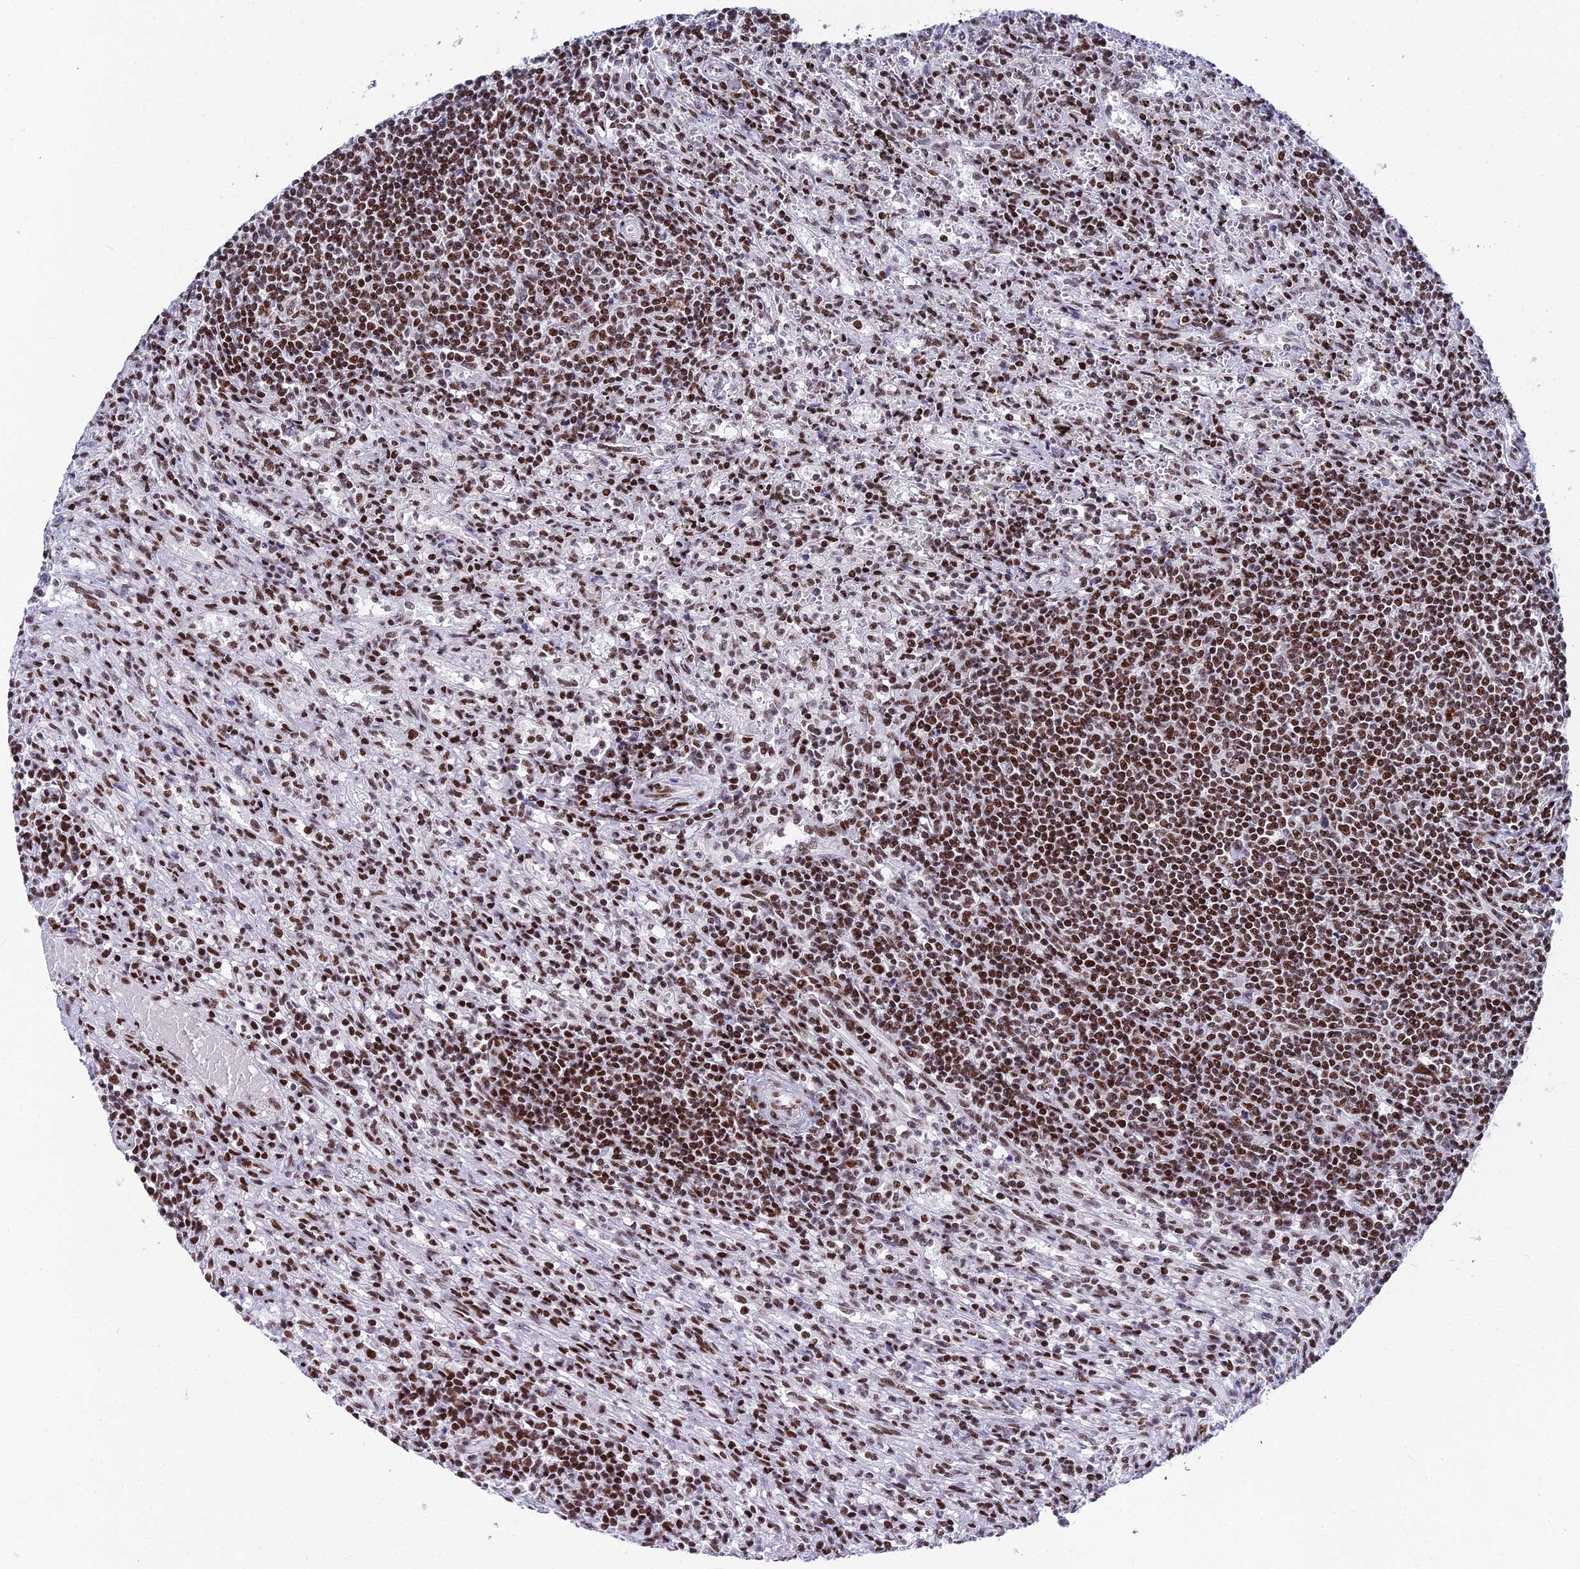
{"staining": {"intensity": "moderate", "quantity": ">75%", "location": "nuclear"}, "tissue": "lymphoma", "cell_type": "Tumor cells", "image_type": "cancer", "snomed": [{"axis": "morphology", "description": "Malignant lymphoma, non-Hodgkin's type, Low grade"}, {"axis": "topography", "description": "Spleen"}], "caption": "Immunohistochemical staining of human lymphoma demonstrates moderate nuclear protein positivity in approximately >75% of tumor cells. The staining is performed using DAB brown chromogen to label protein expression. The nuclei are counter-stained blue using hematoxylin.", "gene": "HNRNPH1", "patient": {"sex": "male", "age": 76}}